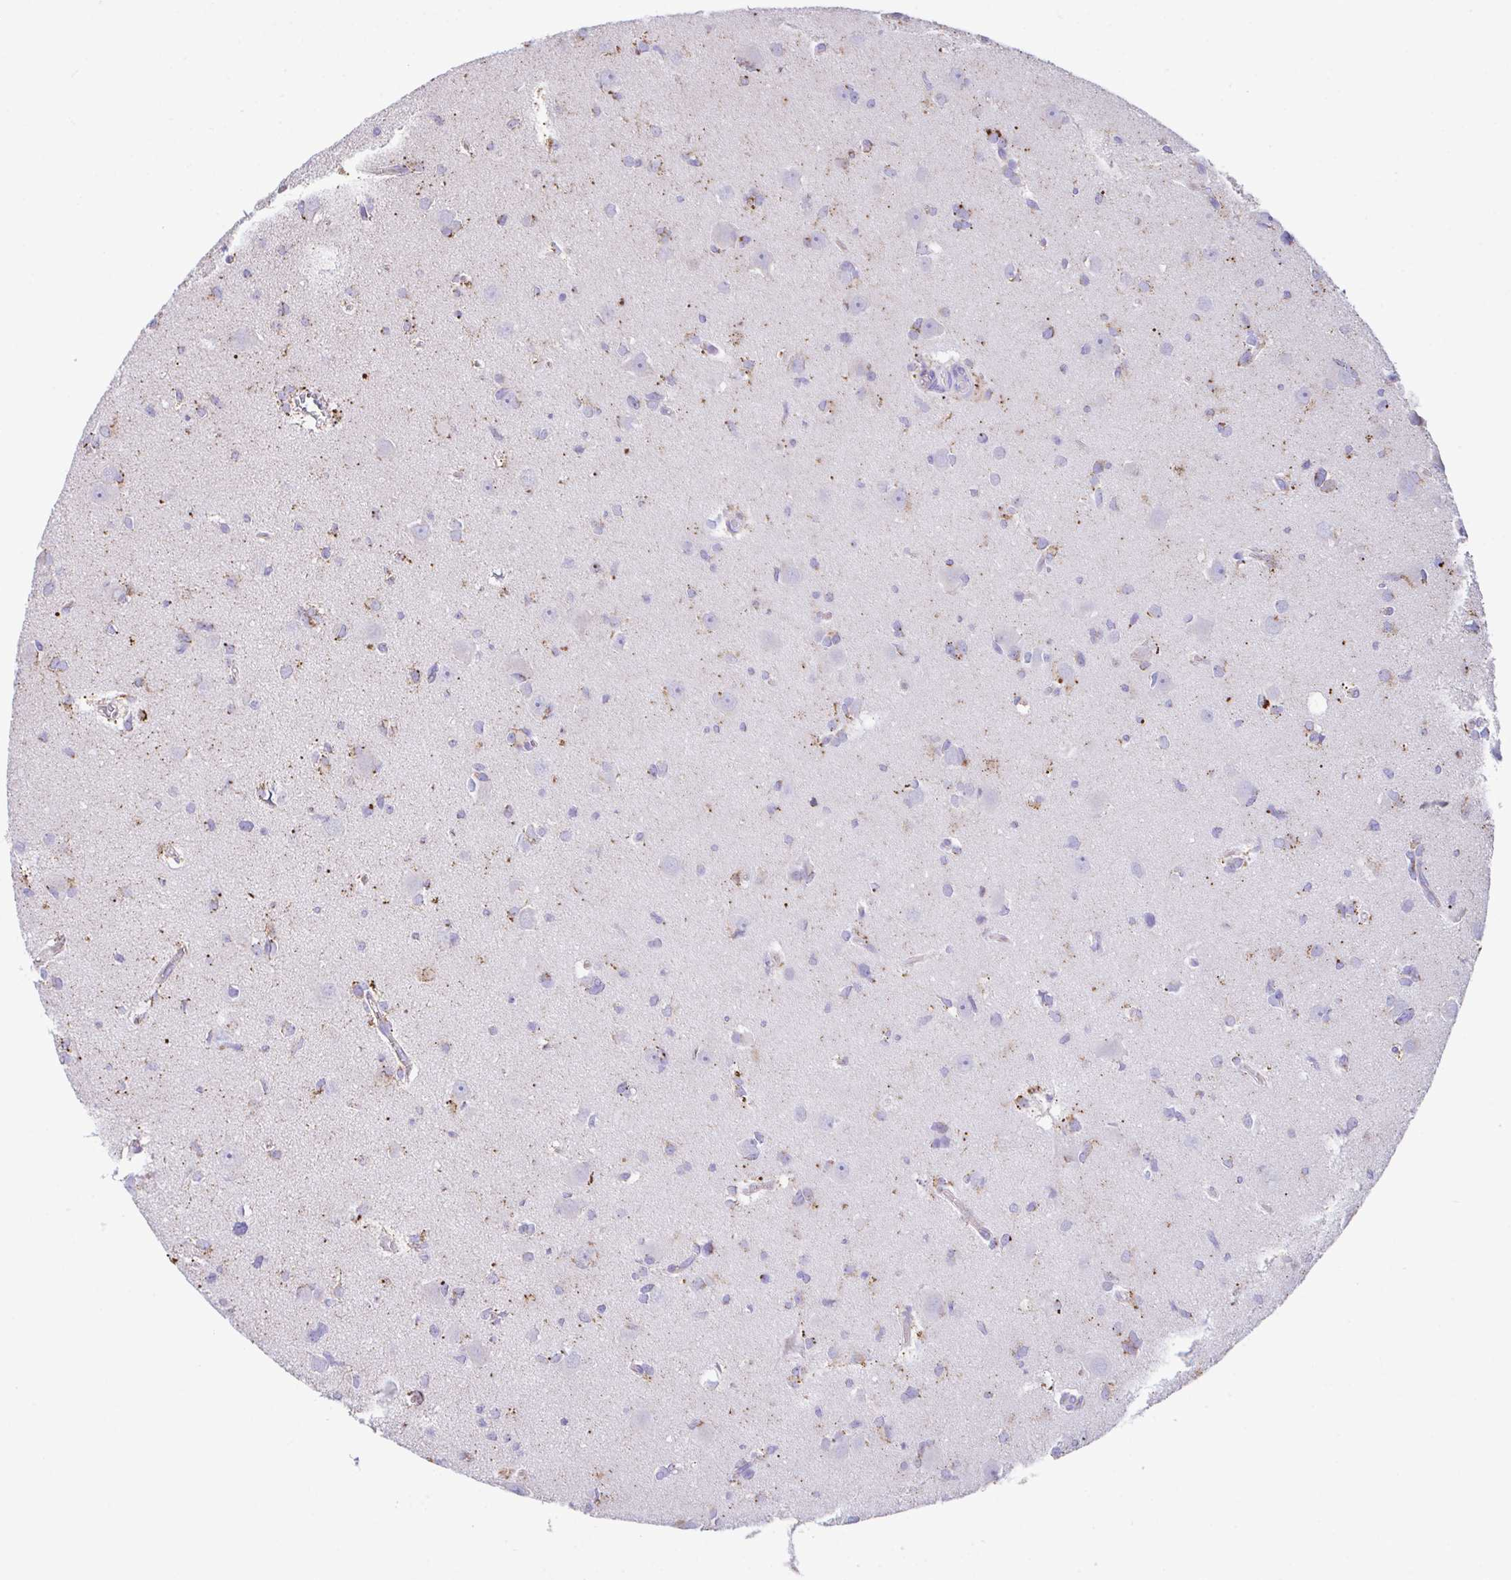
{"staining": {"intensity": "moderate", "quantity": "25%-75%", "location": "cytoplasmic/membranous"}, "tissue": "glioma", "cell_type": "Tumor cells", "image_type": "cancer", "snomed": [{"axis": "morphology", "description": "Glioma, malignant, High grade"}, {"axis": "topography", "description": "Brain"}], "caption": "This is a photomicrograph of immunohistochemistry staining of malignant glioma (high-grade), which shows moderate expression in the cytoplasmic/membranous of tumor cells.", "gene": "PCMTD2", "patient": {"sex": "male", "age": 23}}